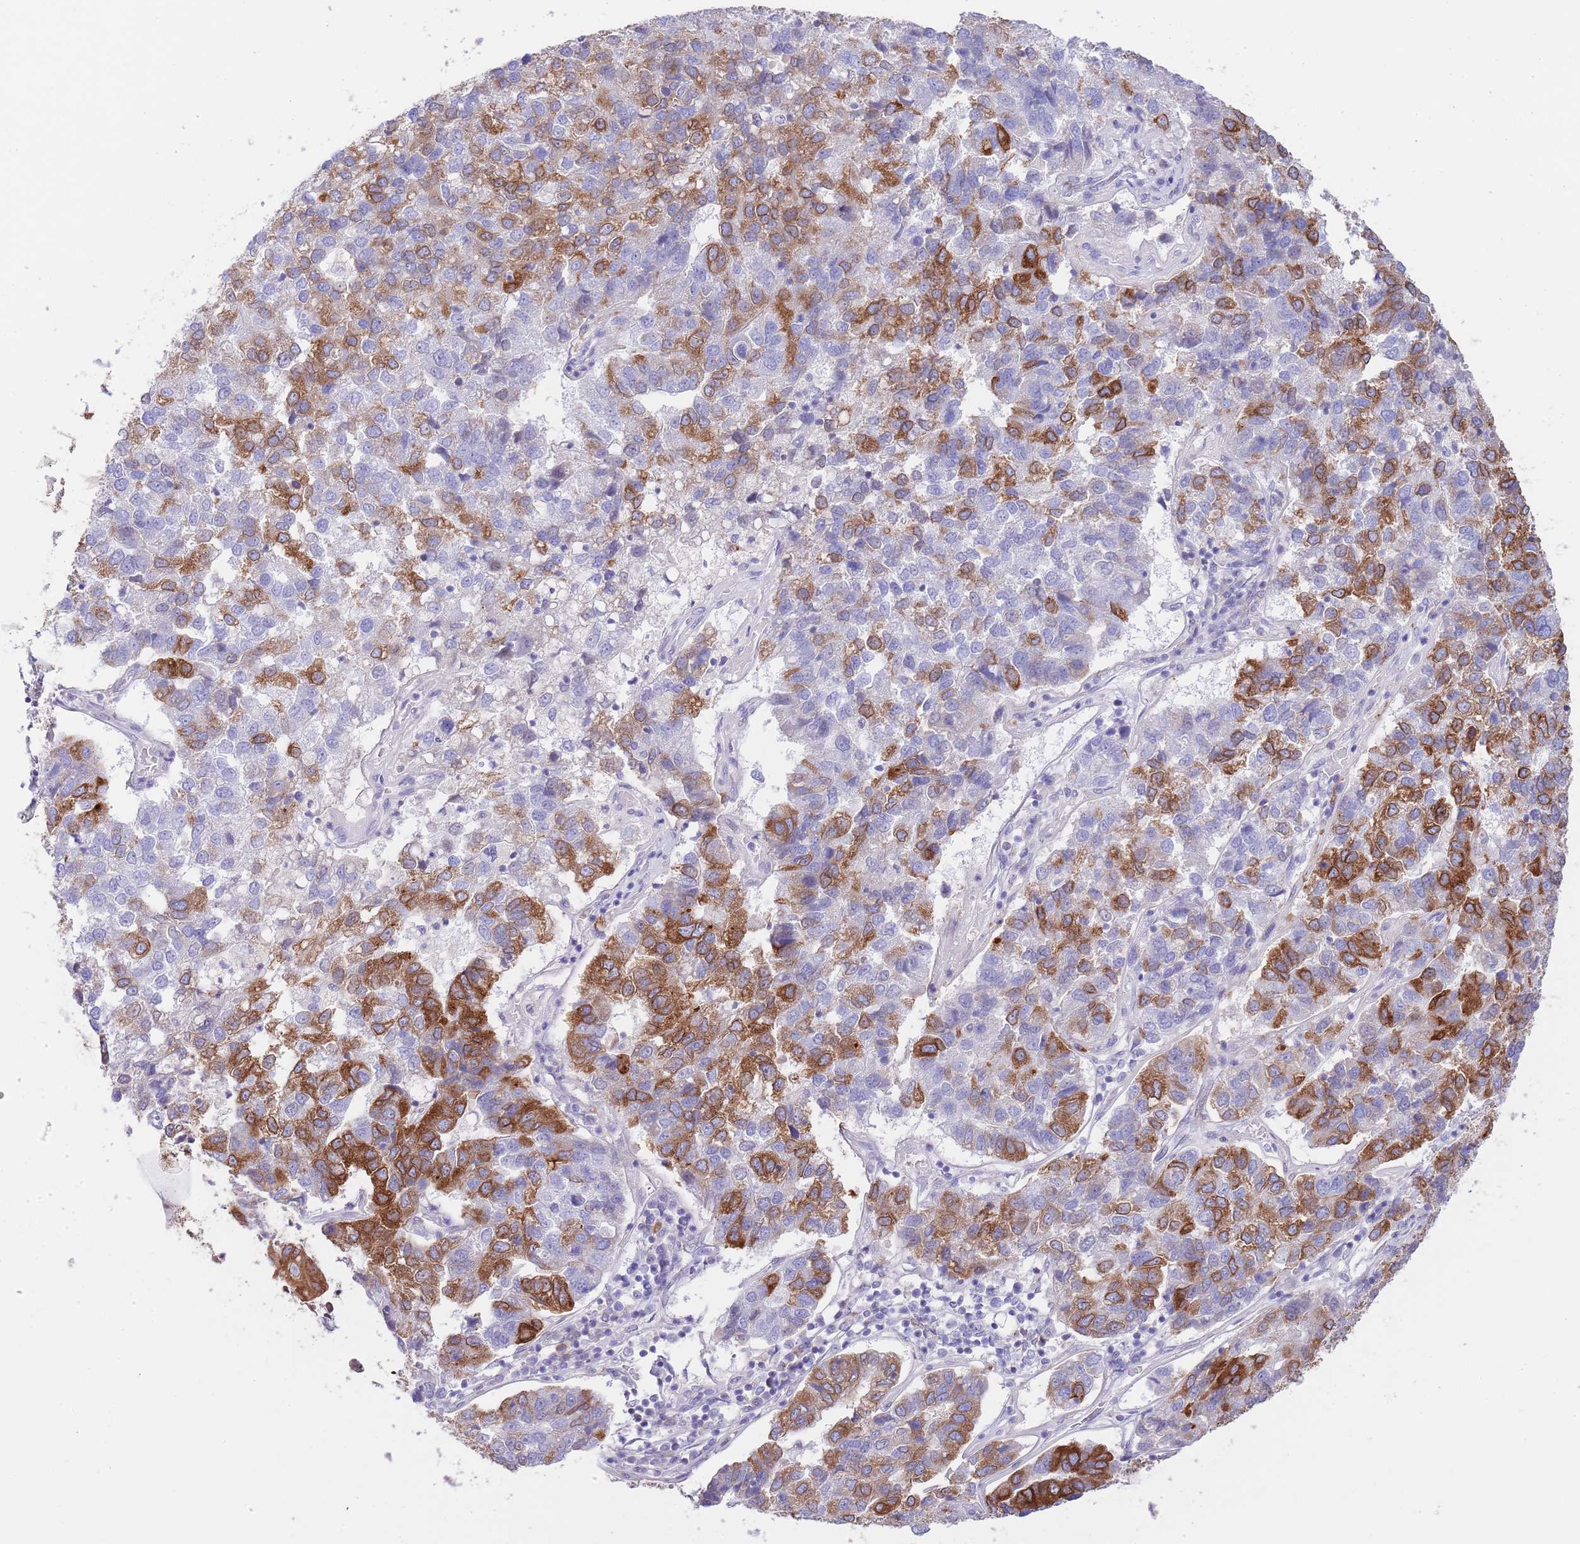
{"staining": {"intensity": "strong", "quantity": "25%-75%", "location": "cytoplasmic/membranous"}, "tissue": "pancreatic cancer", "cell_type": "Tumor cells", "image_type": "cancer", "snomed": [{"axis": "morphology", "description": "Adenocarcinoma, NOS"}, {"axis": "topography", "description": "Pancreas"}], "caption": "Human pancreatic adenocarcinoma stained with a protein marker displays strong staining in tumor cells.", "gene": "EBPL", "patient": {"sex": "female", "age": 61}}